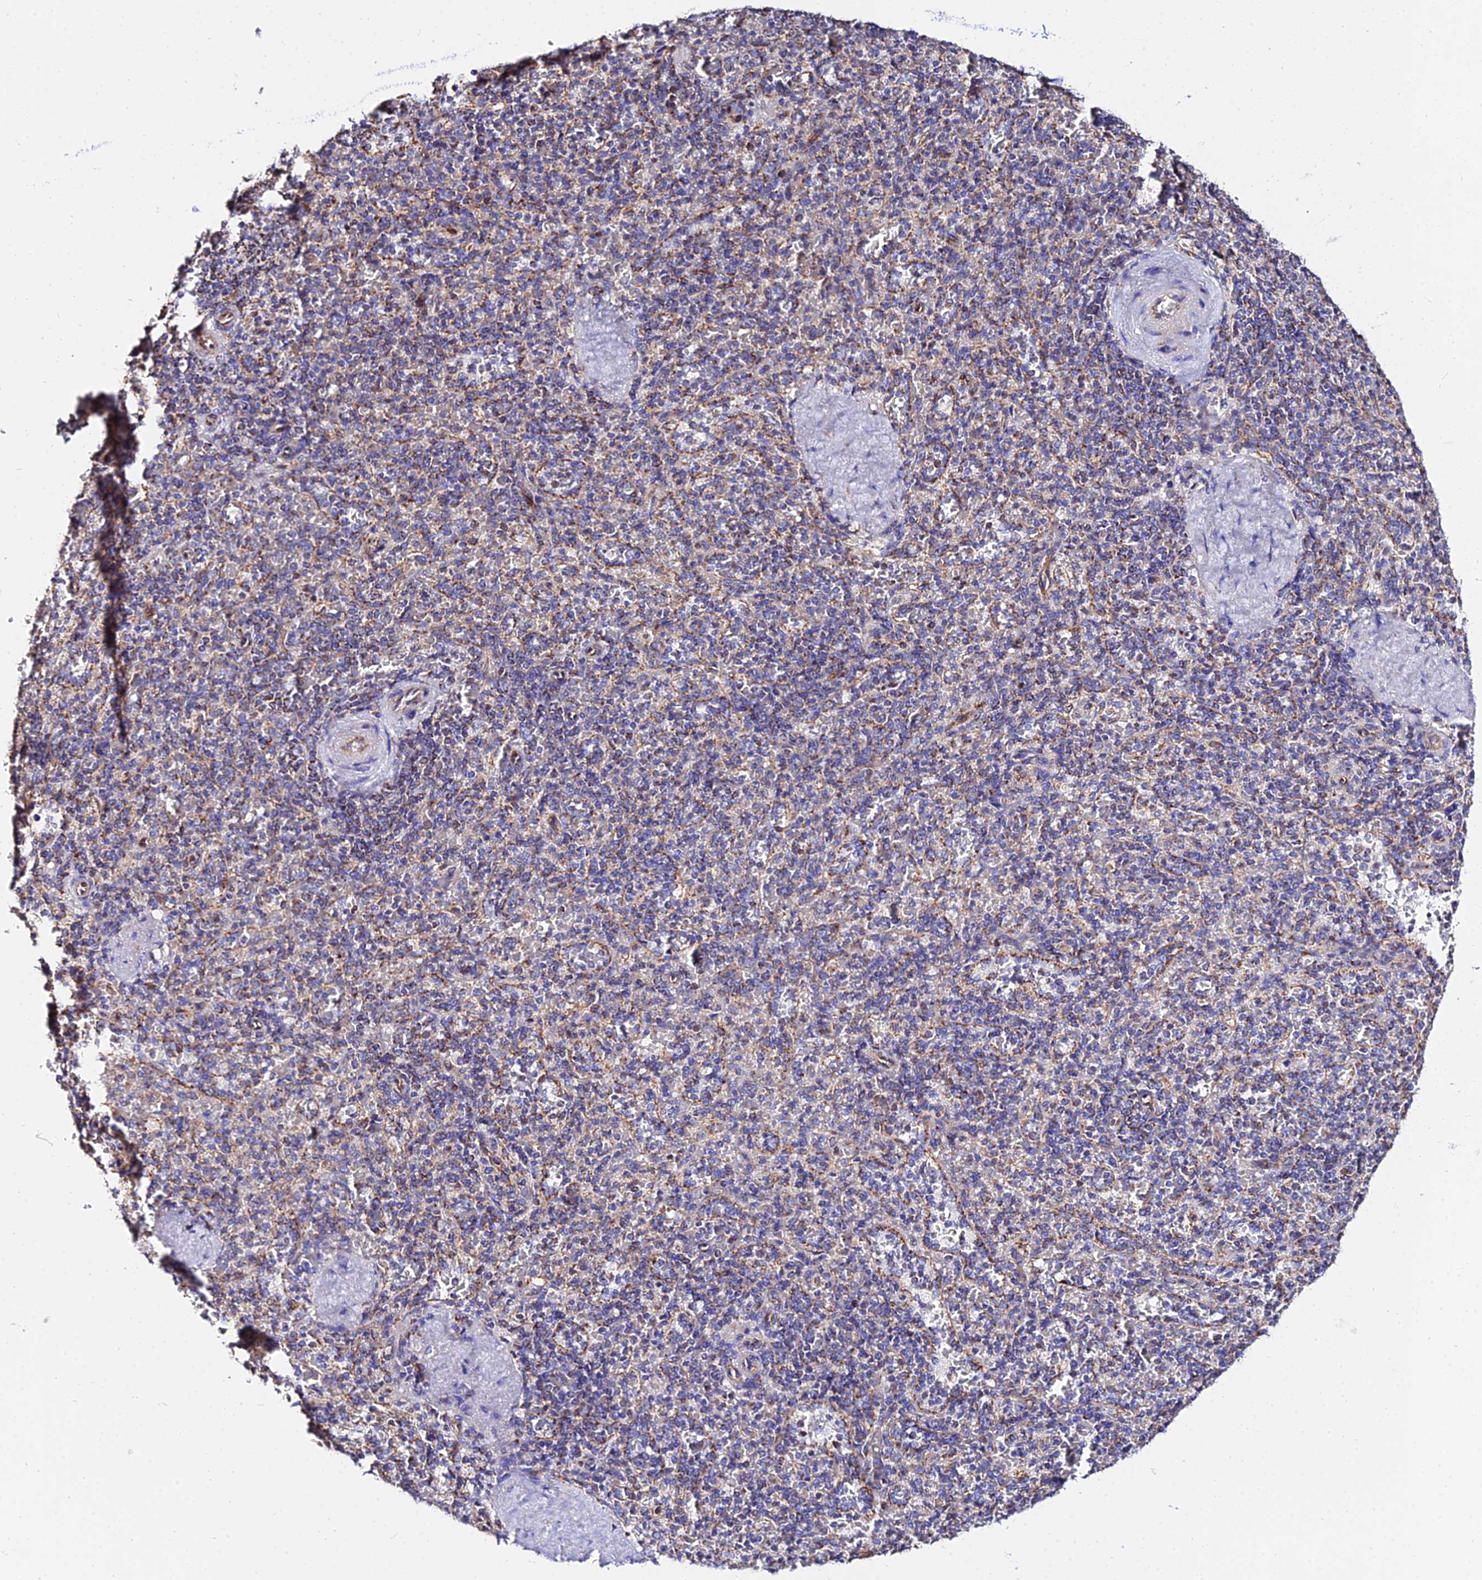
{"staining": {"intensity": "moderate", "quantity": "25%-75%", "location": "cytoplasmic/membranous"}, "tissue": "spleen", "cell_type": "Cells in red pulp", "image_type": "normal", "snomed": [{"axis": "morphology", "description": "Normal tissue, NOS"}, {"axis": "topography", "description": "Spleen"}], "caption": "This is an image of IHC staining of normal spleen, which shows moderate staining in the cytoplasmic/membranous of cells in red pulp.", "gene": "ZNF573", "patient": {"sex": "male", "age": 82}}